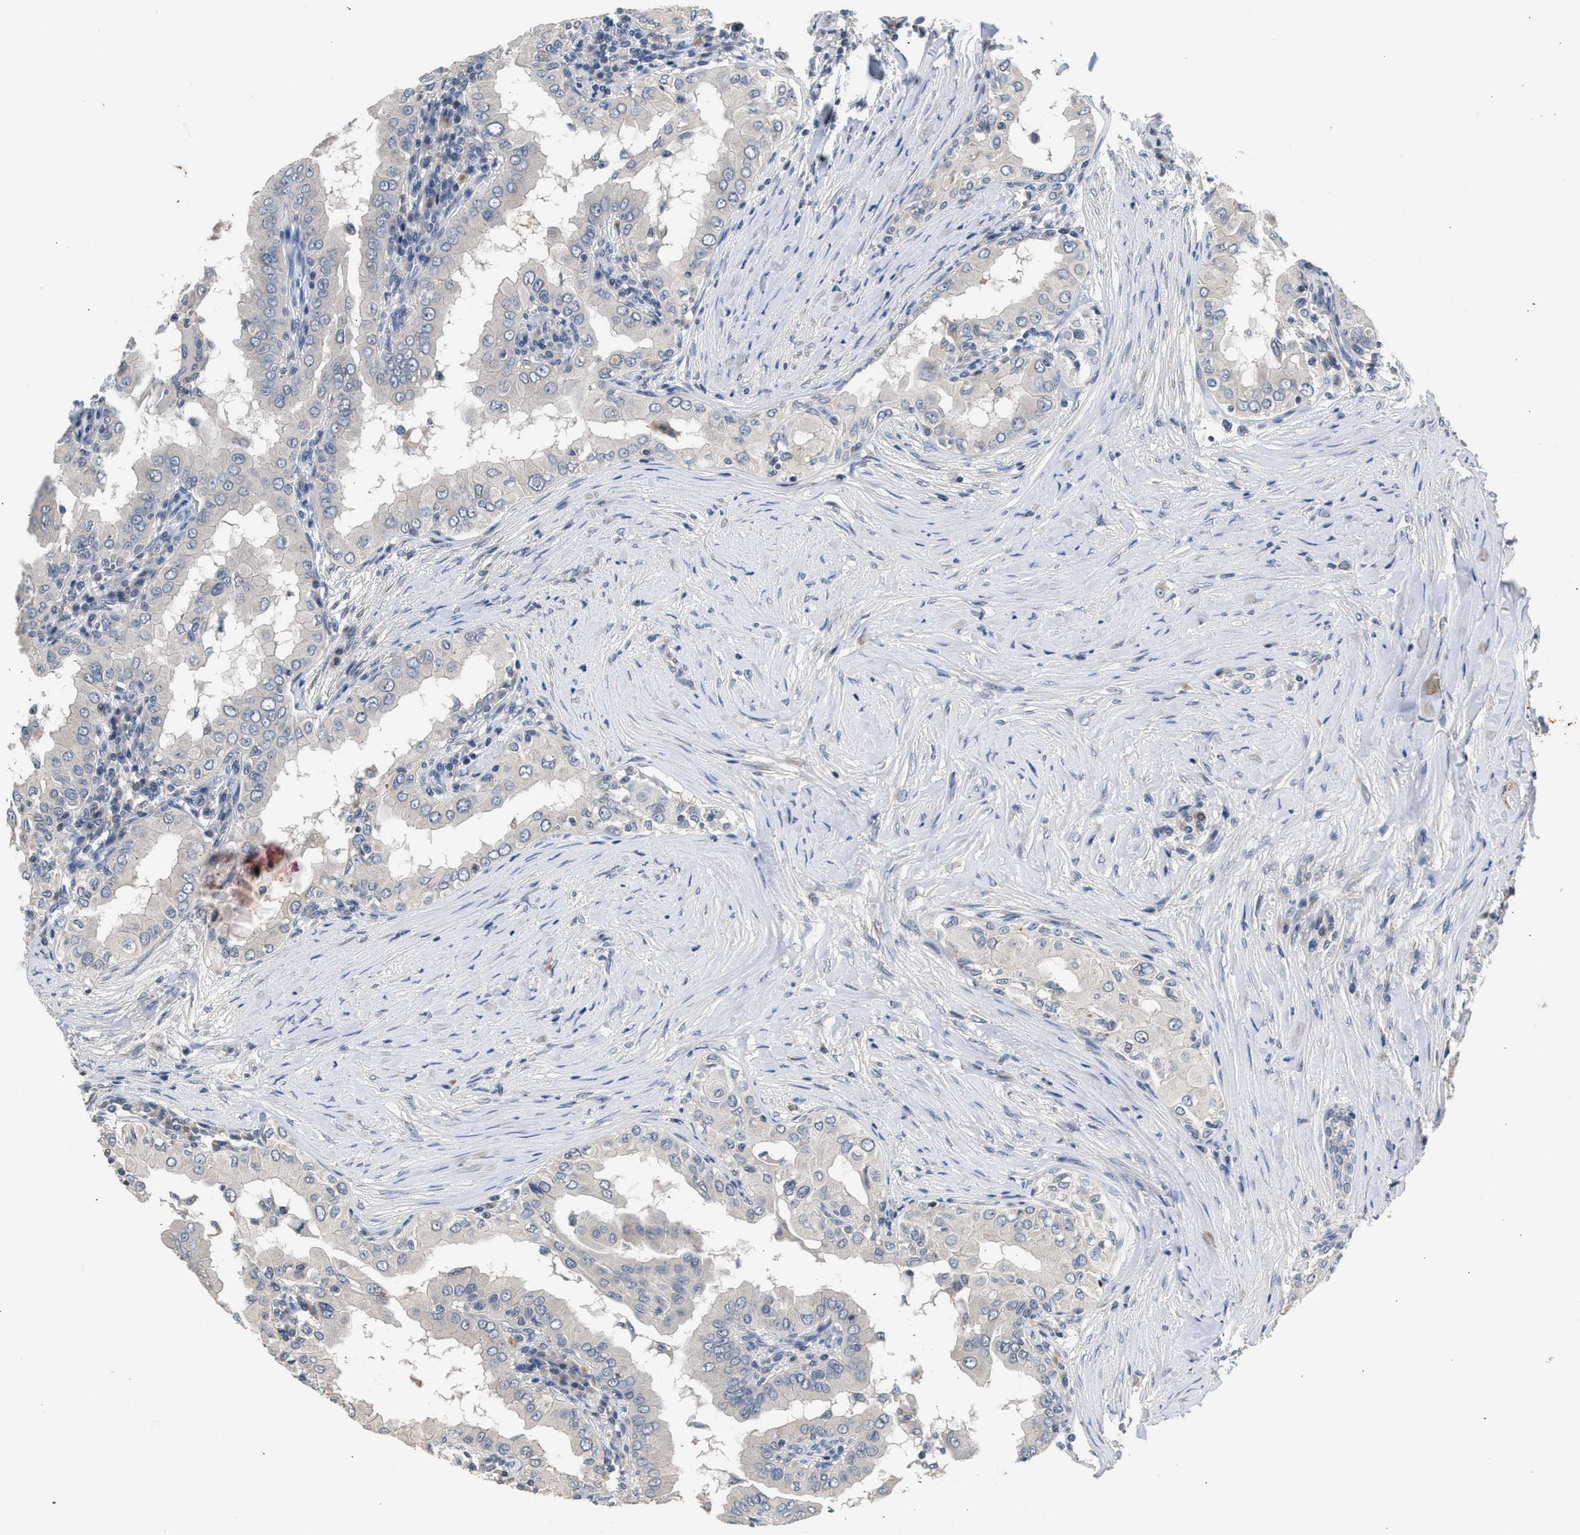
{"staining": {"intensity": "negative", "quantity": "none", "location": "none"}, "tissue": "thyroid cancer", "cell_type": "Tumor cells", "image_type": "cancer", "snomed": [{"axis": "morphology", "description": "Papillary adenocarcinoma, NOS"}, {"axis": "topography", "description": "Thyroid gland"}], "caption": "IHC image of thyroid papillary adenocarcinoma stained for a protein (brown), which reveals no staining in tumor cells.", "gene": "CSF3R", "patient": {"sex": "male", "age": 33}}